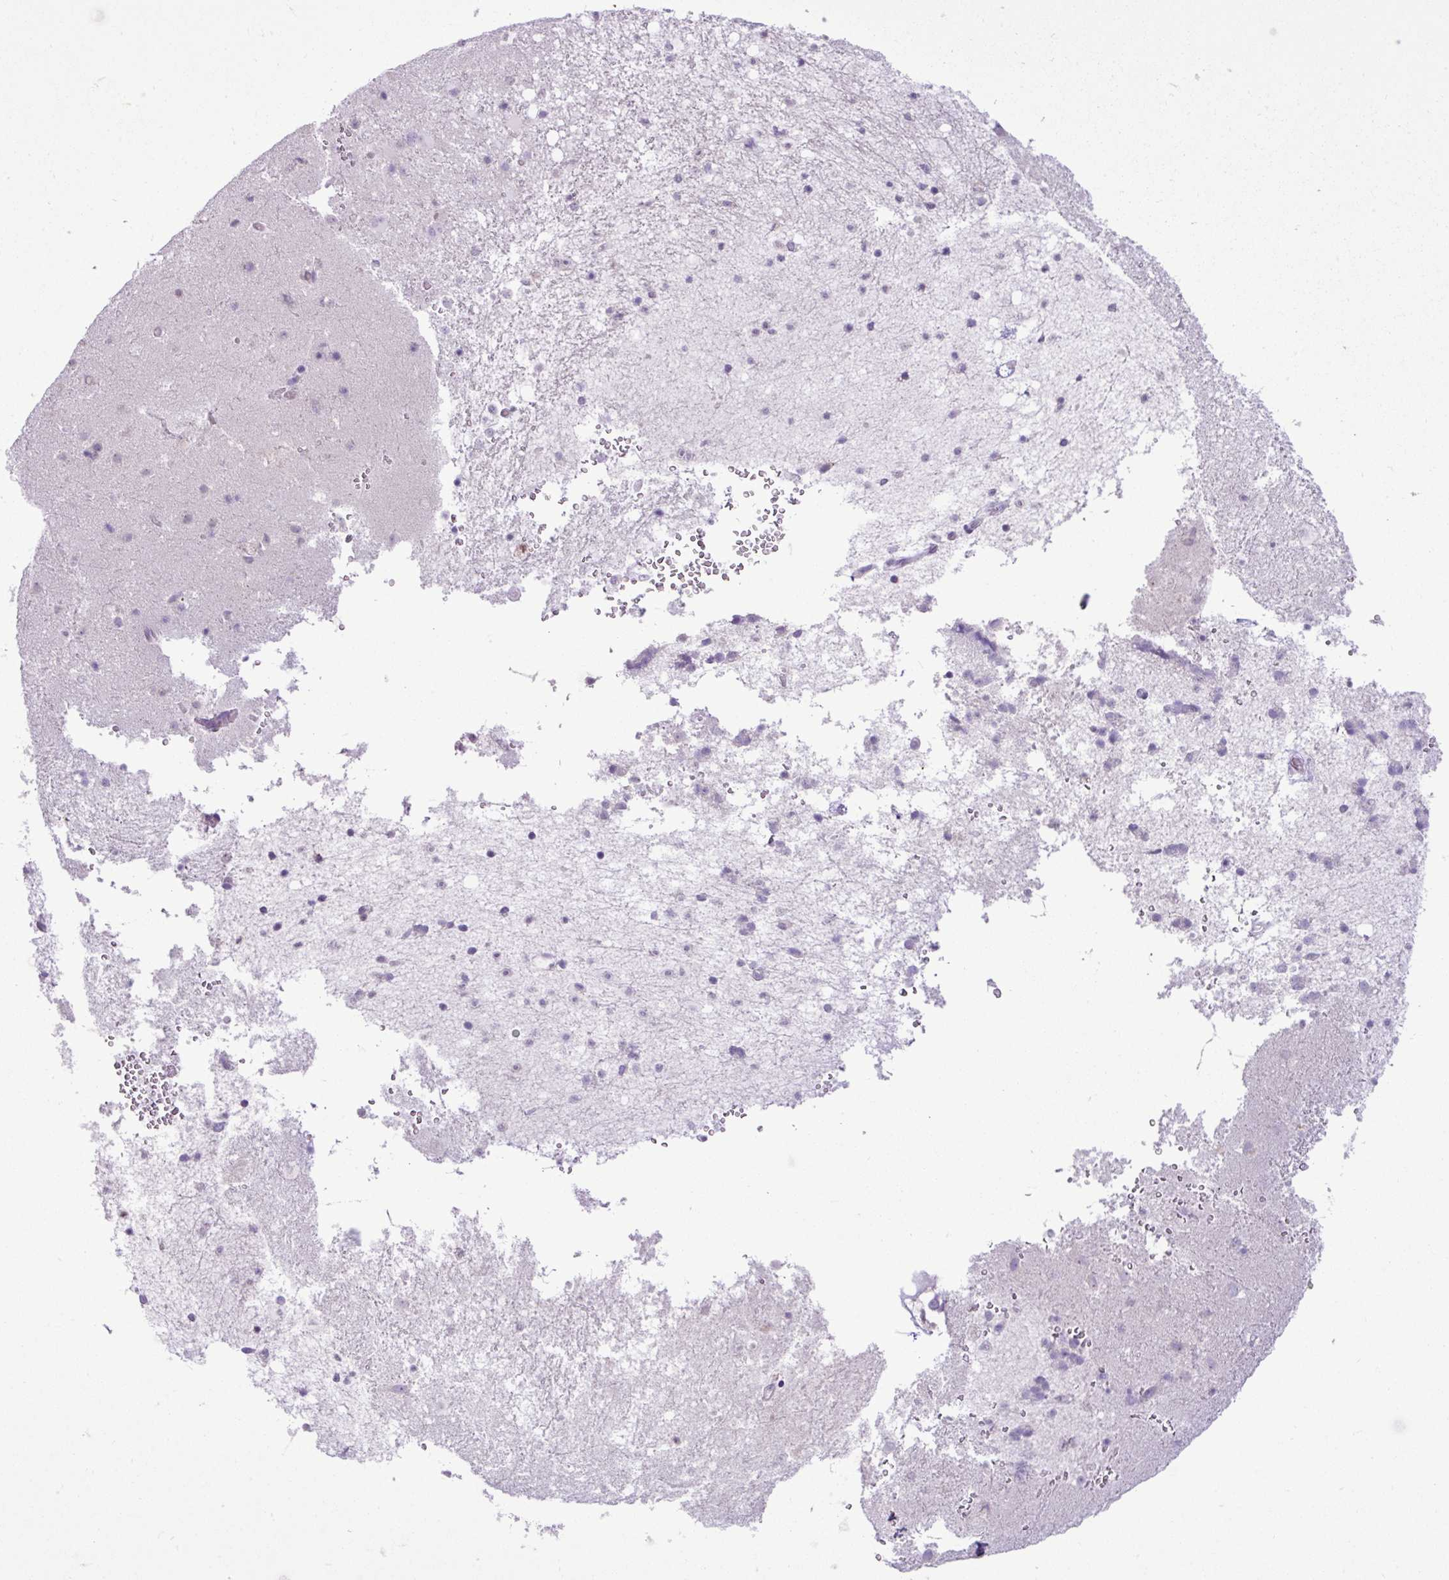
{"staining": {"intensity": "negative", "quantity": "none", "location": "none"}, "tissue": "caudate", "cell_type": "Glial cells", "image_type": "normal", "snomed": [{"axis": "morphology", "description": "Normal tissue, NOS"}, {"axis": "topography", "description": "Lateral ventricle wall"}], "caption": "The histopathology image shows no significant staining in glial cells of caudate. (DAB (3,3'-diaminobenzidine) immunohistochemistry (IHC), high magnification).", "gene": "ZSCAN5A", "patient": {"sex": "male", "age": 37}}